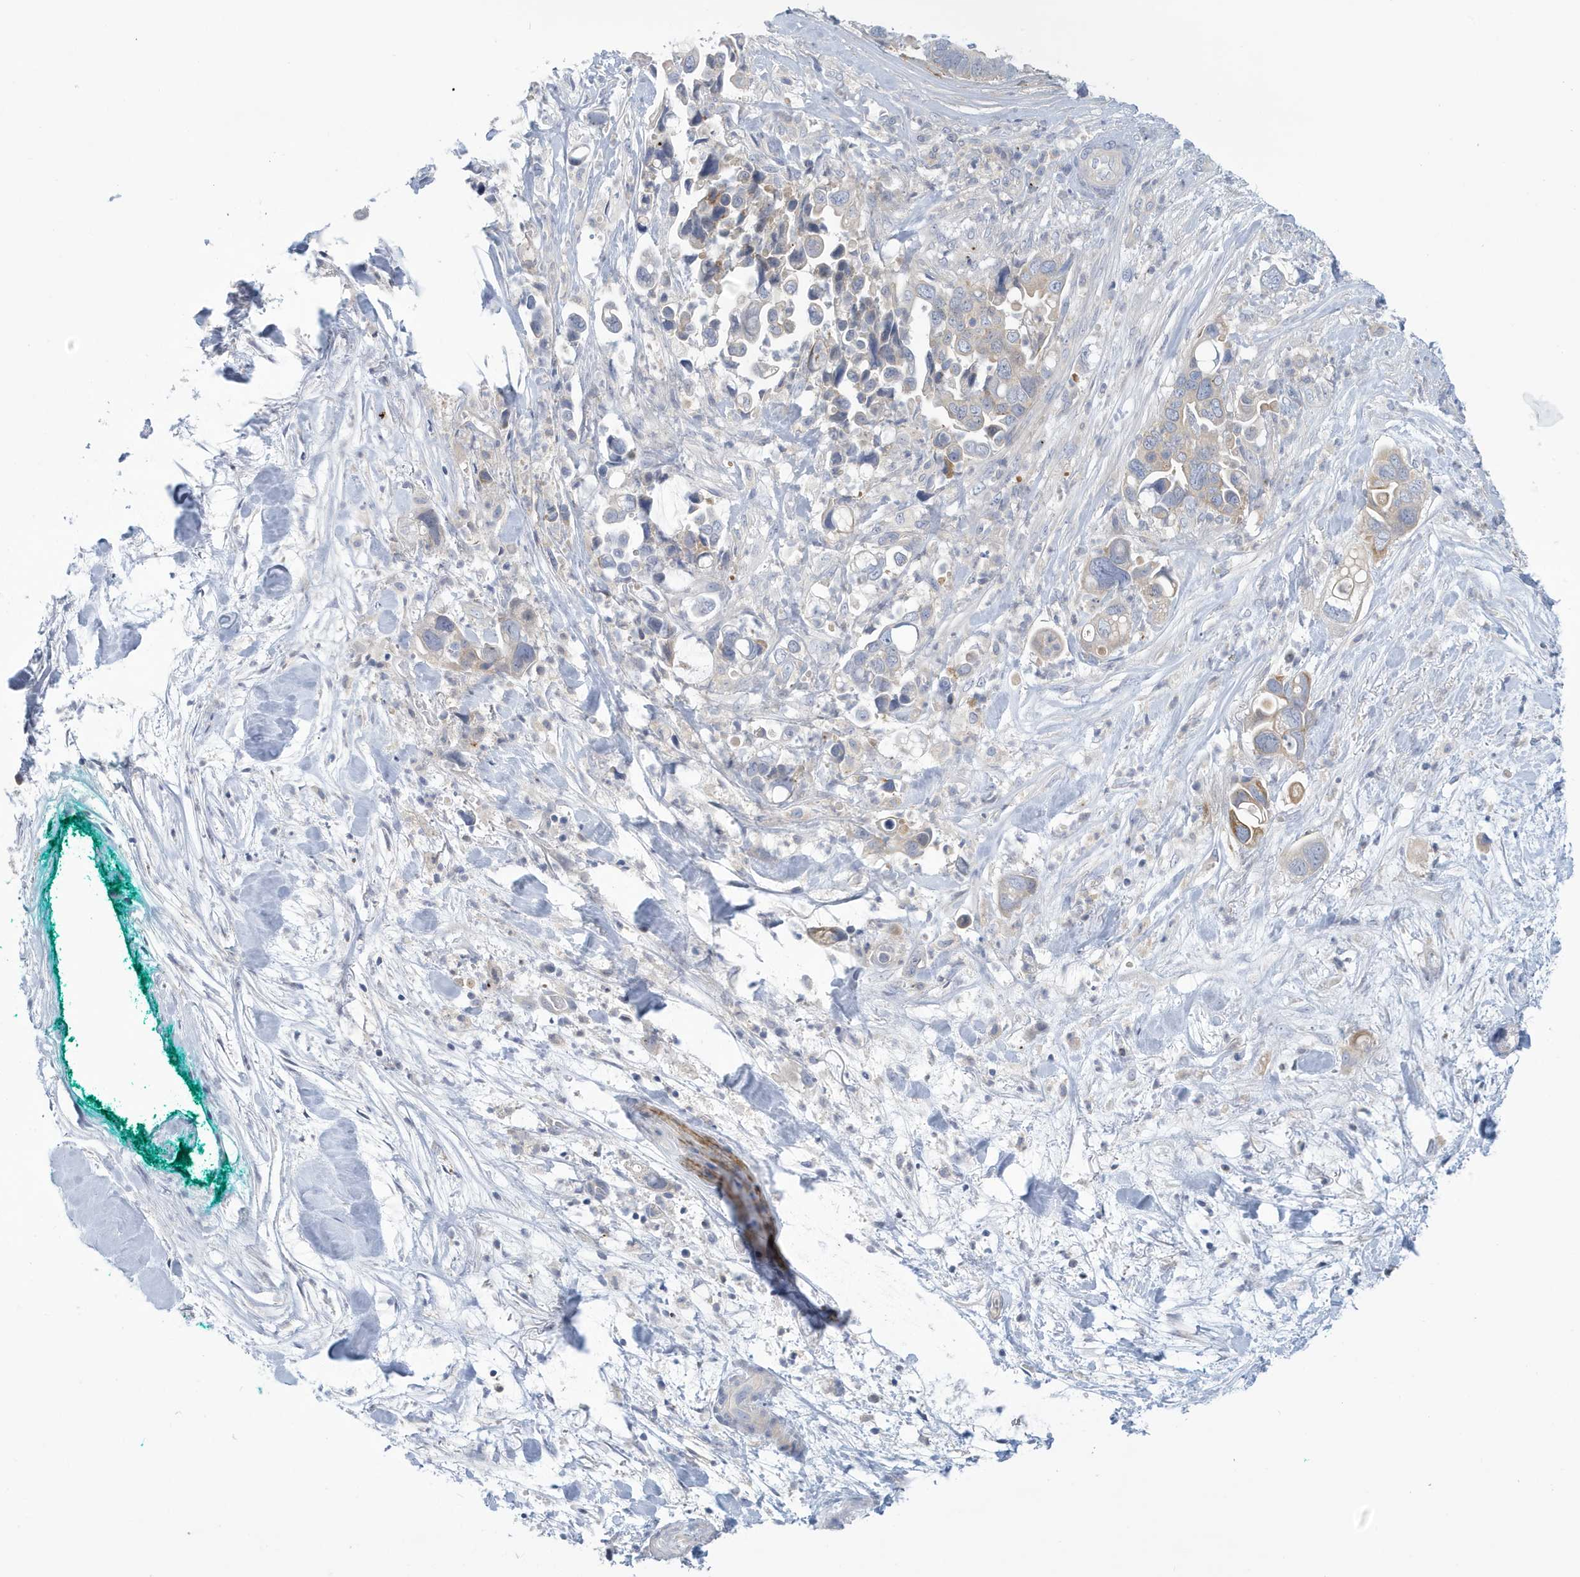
{"staining": {"intensity": "weak", "quantity": "<25%", "location": "cytoplasmic/membranous"}, "tissue": "pancreatic cancer", "cell_type": "Tumor cells", "image_type": "cancer", "snomed": [{"axis": "morphology", "description": "Adenocarcinoma, NOS"}, {"axis": "topography", "description": "Pancreas"}], "caption": "This is a photomicrograph of IHC staining of adenocarcinoma (pancreatic), which shows no positivity in tumor cells.", "gene": "VTA1", "patient": {"sex": "female", "age": 72}}